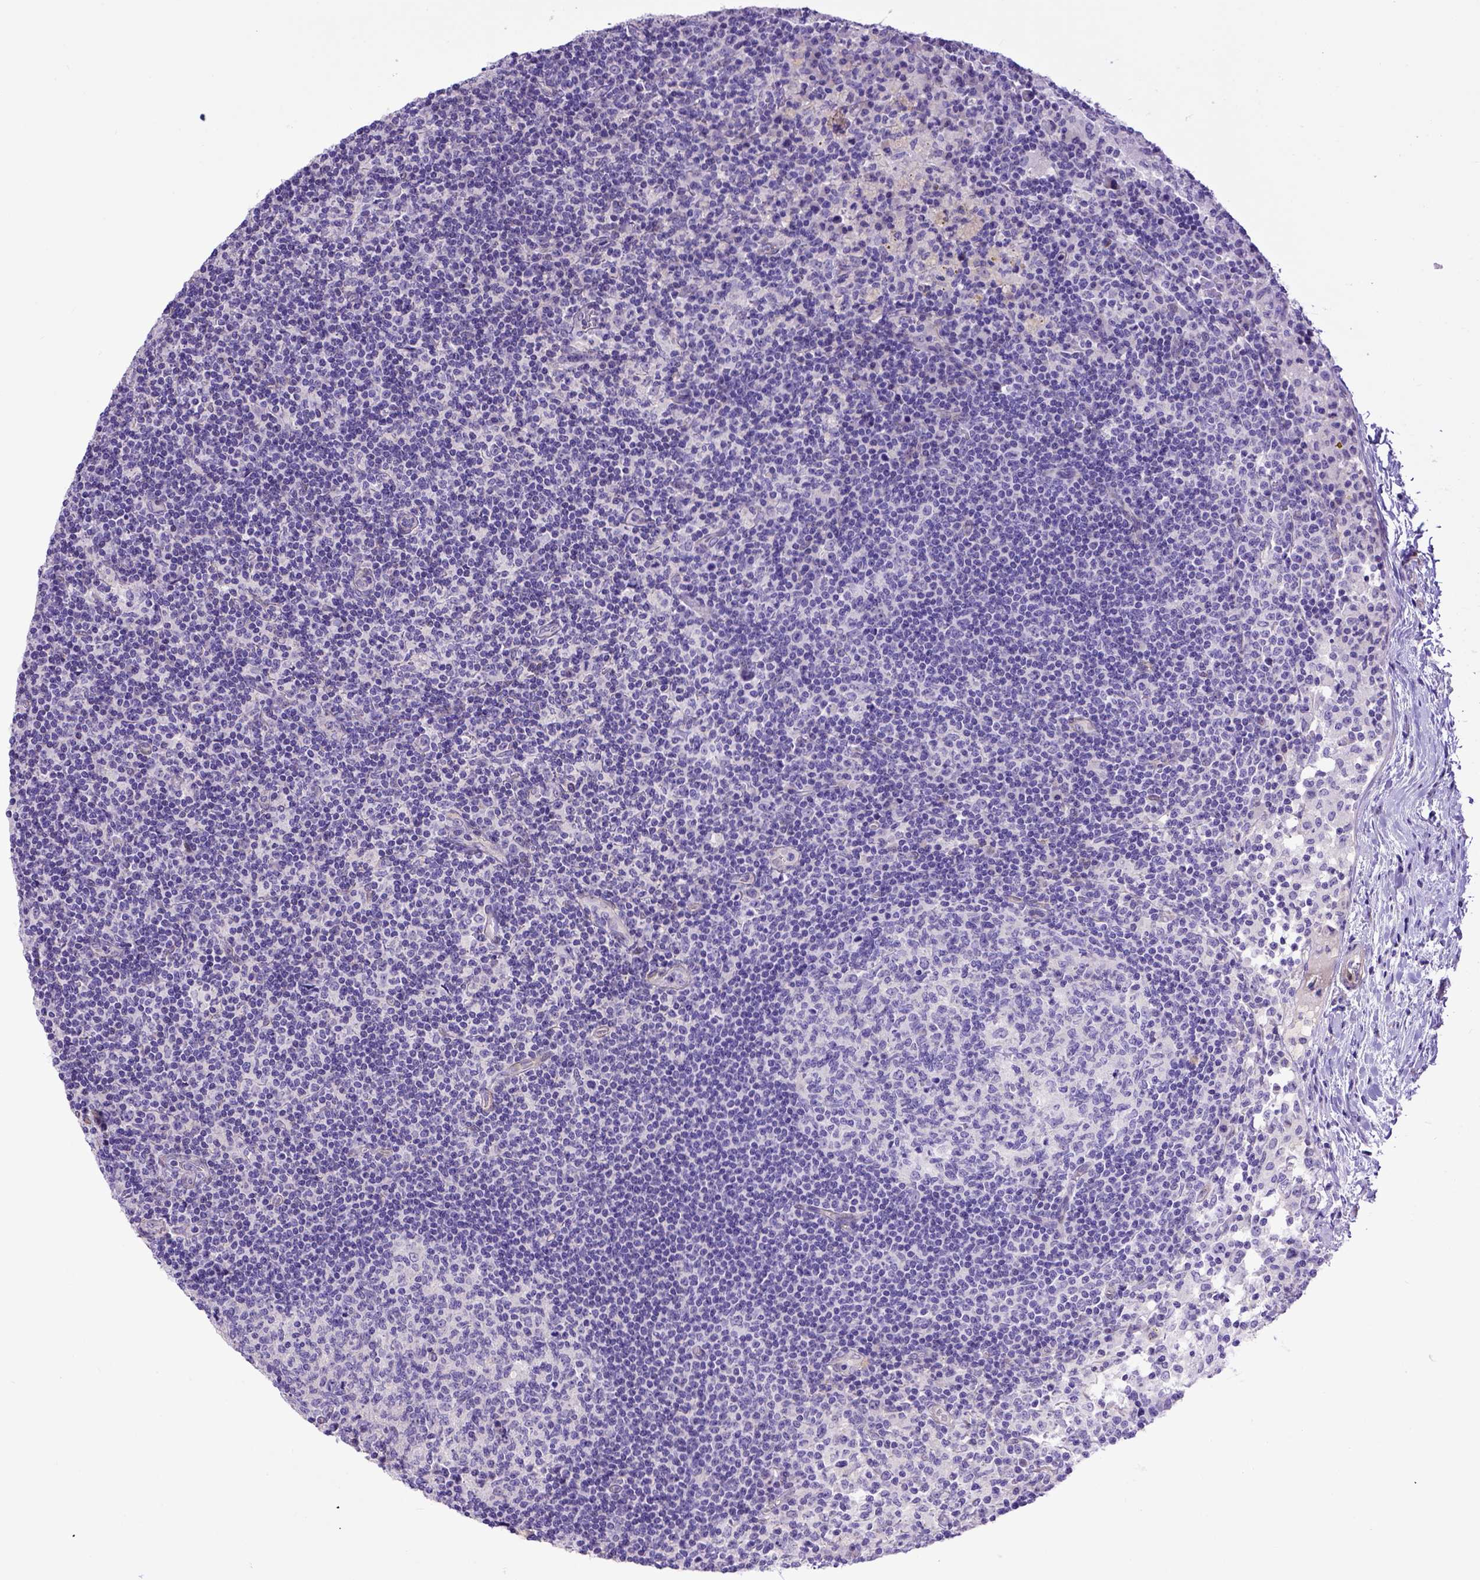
{"staining": {"intensity": "negative", "quantity": "none", "location": "none"}, "tissue": "lymph node", "cell_type": "Germinal center cells", "image_type": "normal", "snomed": [{"axis": "morphology", "description": "Normal tissue, NOS"}, {"axis": "topography", "description": "Lymph node"}], "caption": "Immunohistochemistry (IHC) of normal human lymph node displays no expression in germinal center cells. (DAB immunohistochemistry with hematoxylin counter stain).", "gene": "BTN1A1", "patient": {"sex": "female", "age": 72}}